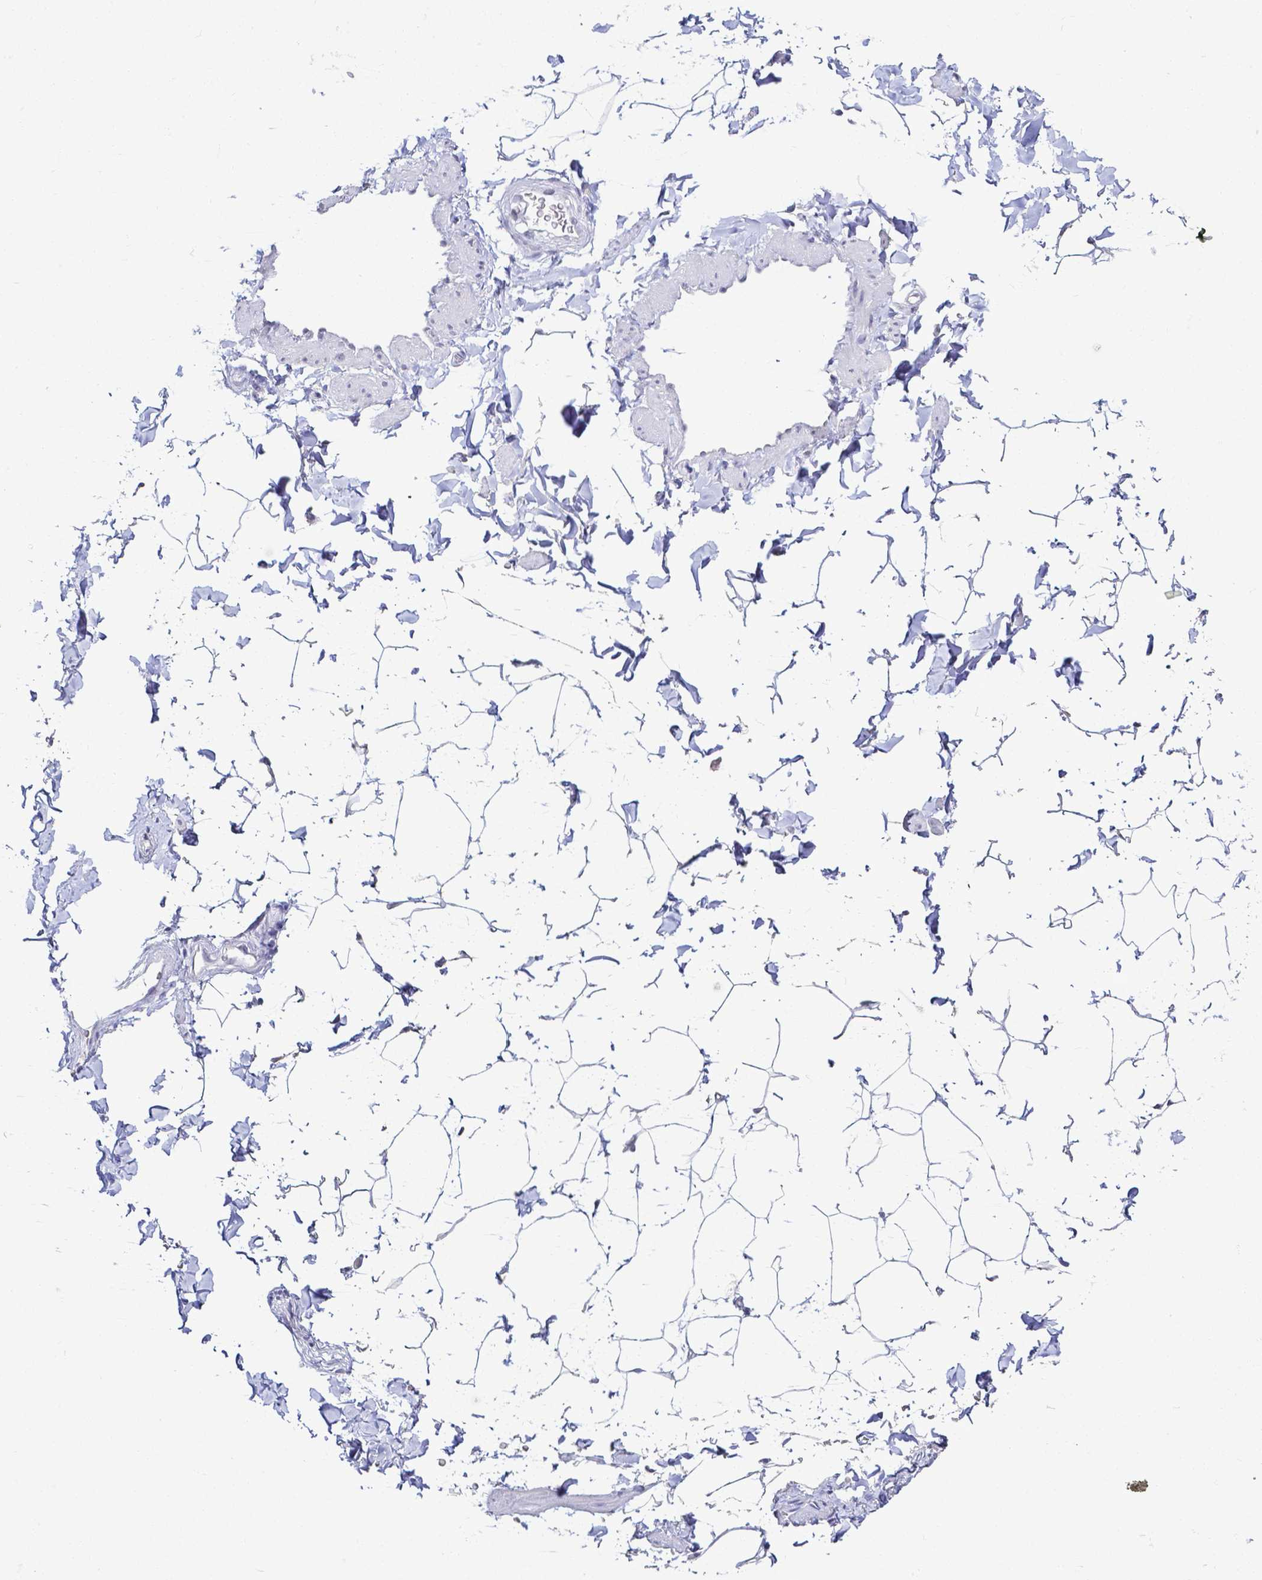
{"staining": {"intensity": "negative", "quantity": "none", "location": "none"}, "tissue": "adipose tissue", "cell_type": "Adipocytes", "image_type": "normal", "snomed": [{"axis": "morphology", "description": "Normal tissue, NOS"}, {"axis": "topography", "description": "Epididymis"}, {"axis": "topography", "description": "Peripheral nerve tissue"}], "caption": "Adipocytes show no significant expression in benign adipose tissue. The staining was performed using DAB (3,3'-diaminobenzidine) to visualize the protein expression in brown, while the nuclei were stained in blue with hematoxylin (Magnification: 20x).", "gene": "FAM83G", "patient": {"sex": "male", "age": 32}}